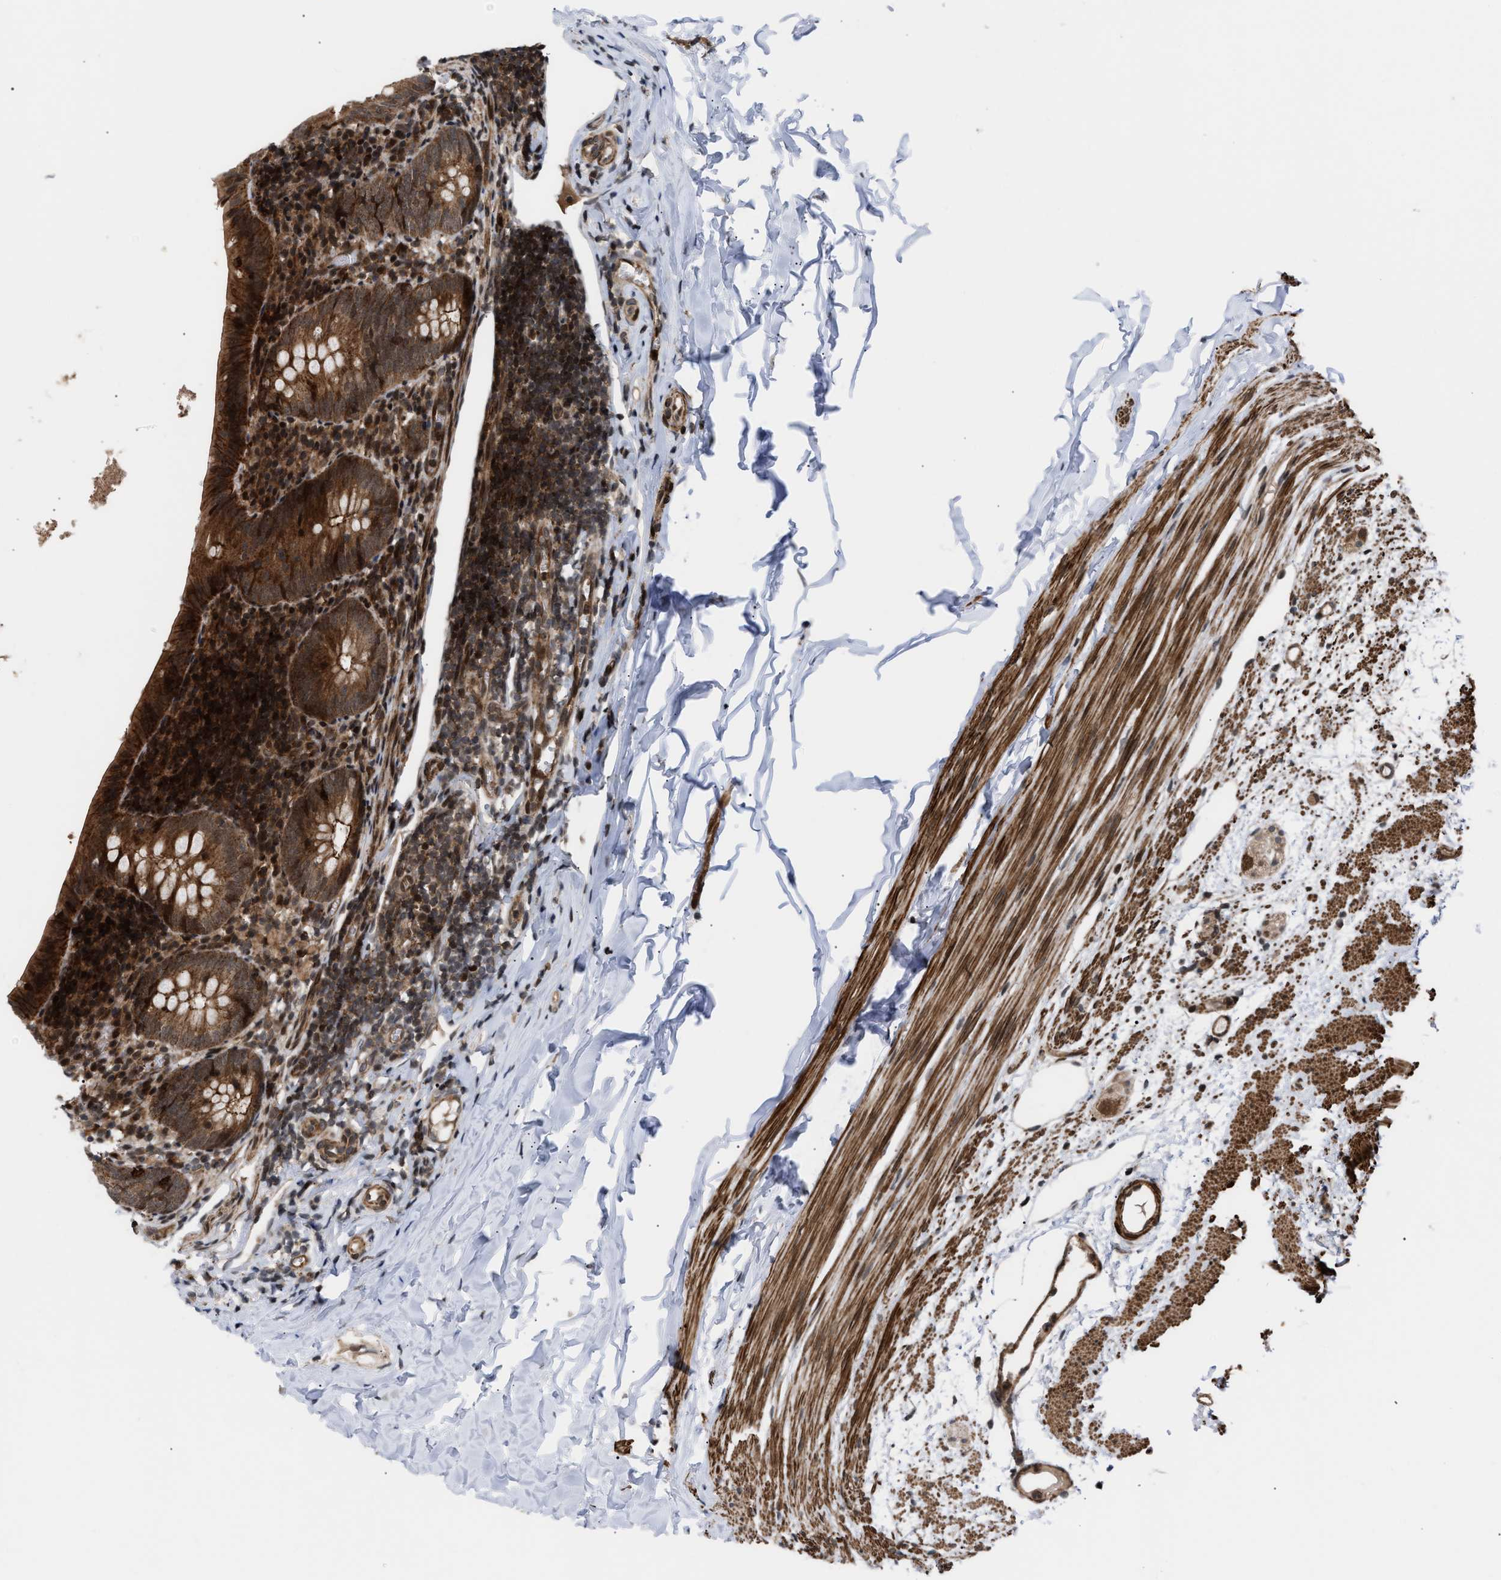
{"staining": {"intensity": "moderate", "quantity": ">75%", "location": "cytoplasmic/membranous"}, "tissue": "appendix", "cell_type": "Glandular cells", "image_type": "normal", "snomed": [{"axis": "morphology", "description": "Normal tissue, NOS"}, {"axis": "topography", "description": "Appendix"}], "caption": "Glandular cells display medium levels of moderate cytoplasmic/membranous staining in approximately >75% of cells in normal human appendix.", "gene": "STAU2", "patient": {"sex": "female", "age": 10}}